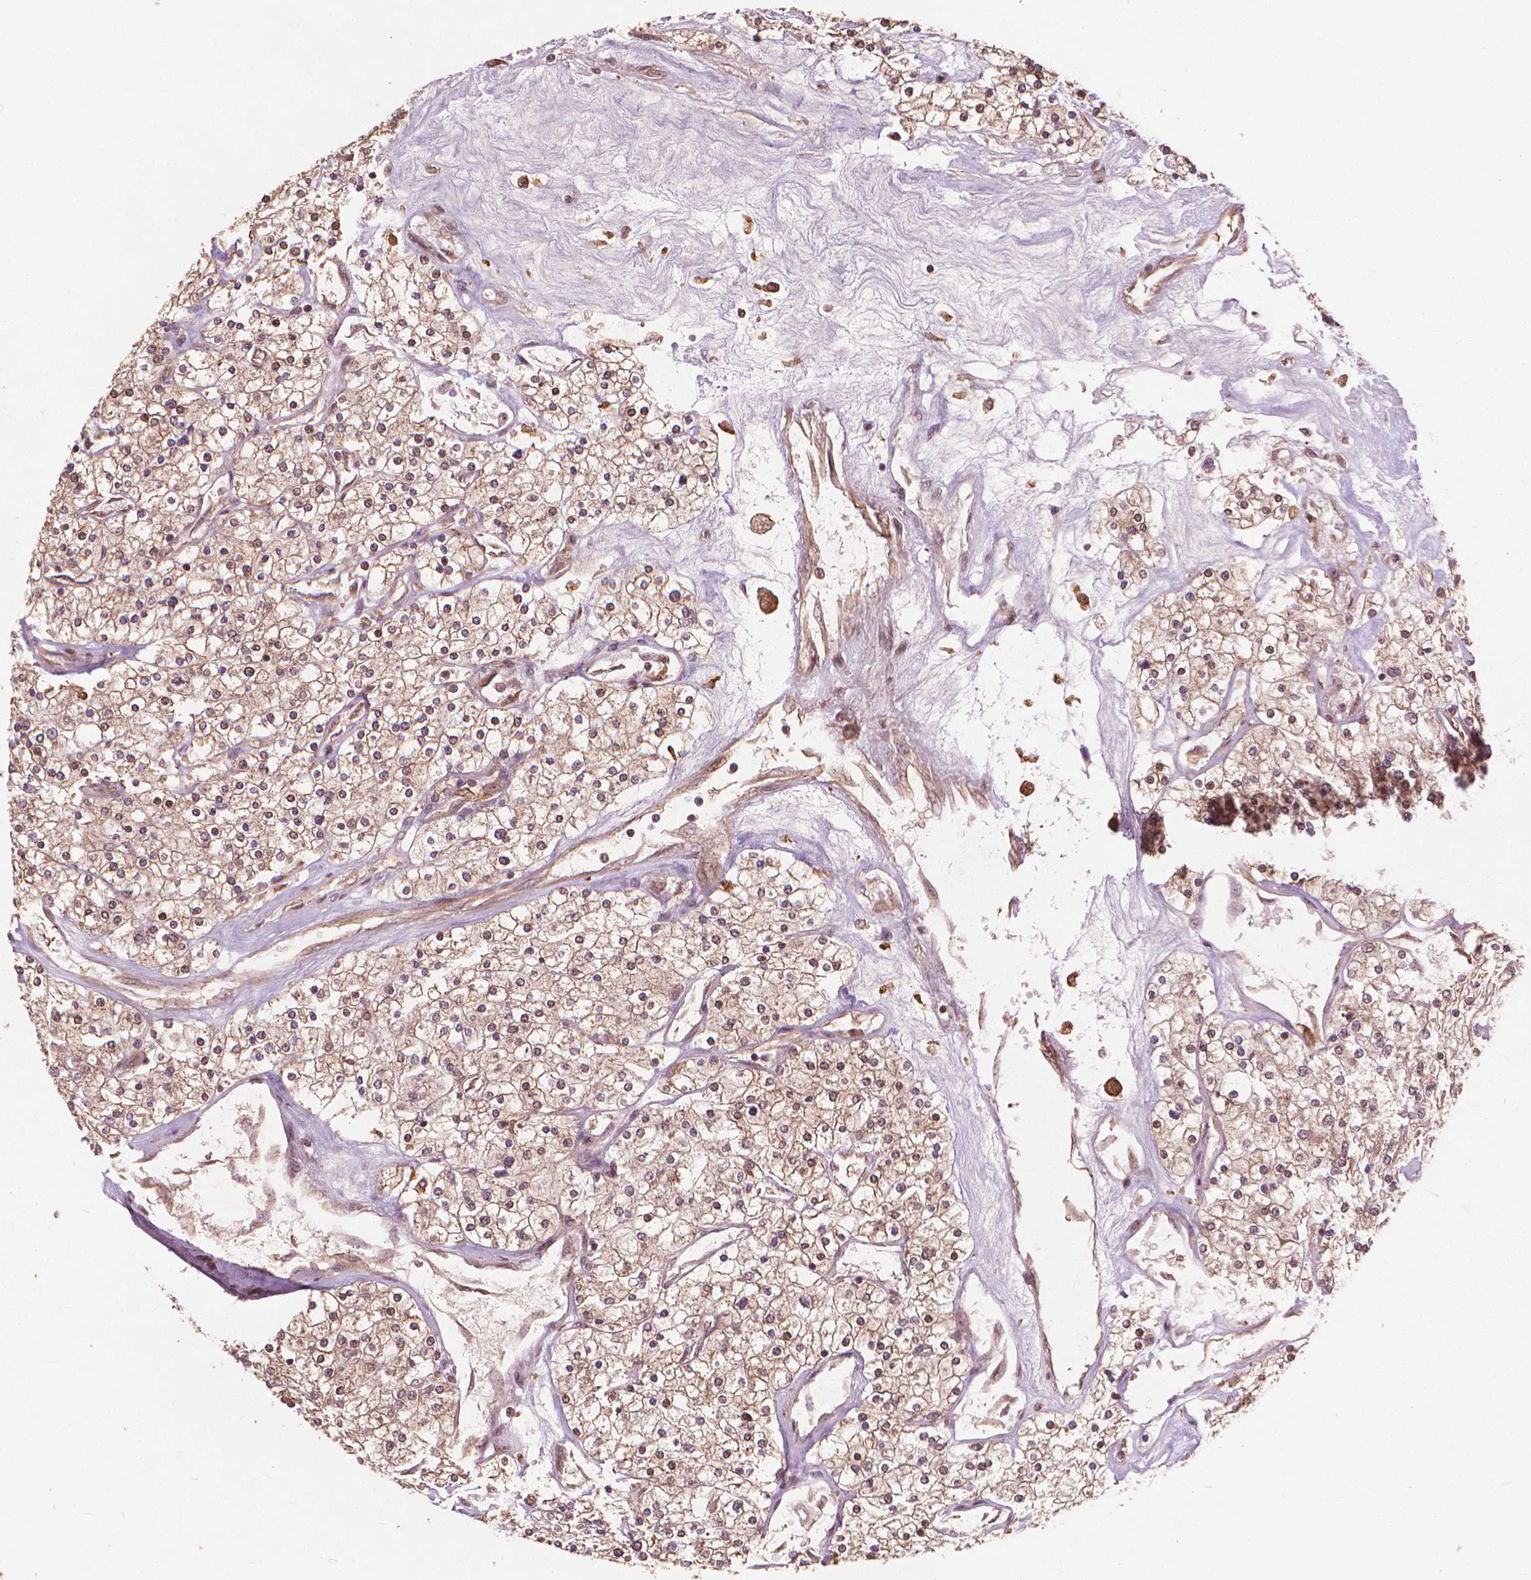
{"staining": {"intensity": "moderate", "quantity": "<25%", "location": "nuclear"}, "tissue": "renal cancer", "cell_type": "Tumor cells", "image_type": "cancer", "snomed": [{"axis": "morphology", "description": "Adenocarcinoma, NOS"}, {"axis": "topography", "description": "Kidney"}], "caption": "Immunohistochemistry histopathology image of human renal cancer (adenocarcinoma) stained for a protein (brown), which shows low levels of moderate nuclear staining in about <25% of tumor cells.", "gene": "SSU72", "patient": {"sex": "male", "age": 80}}